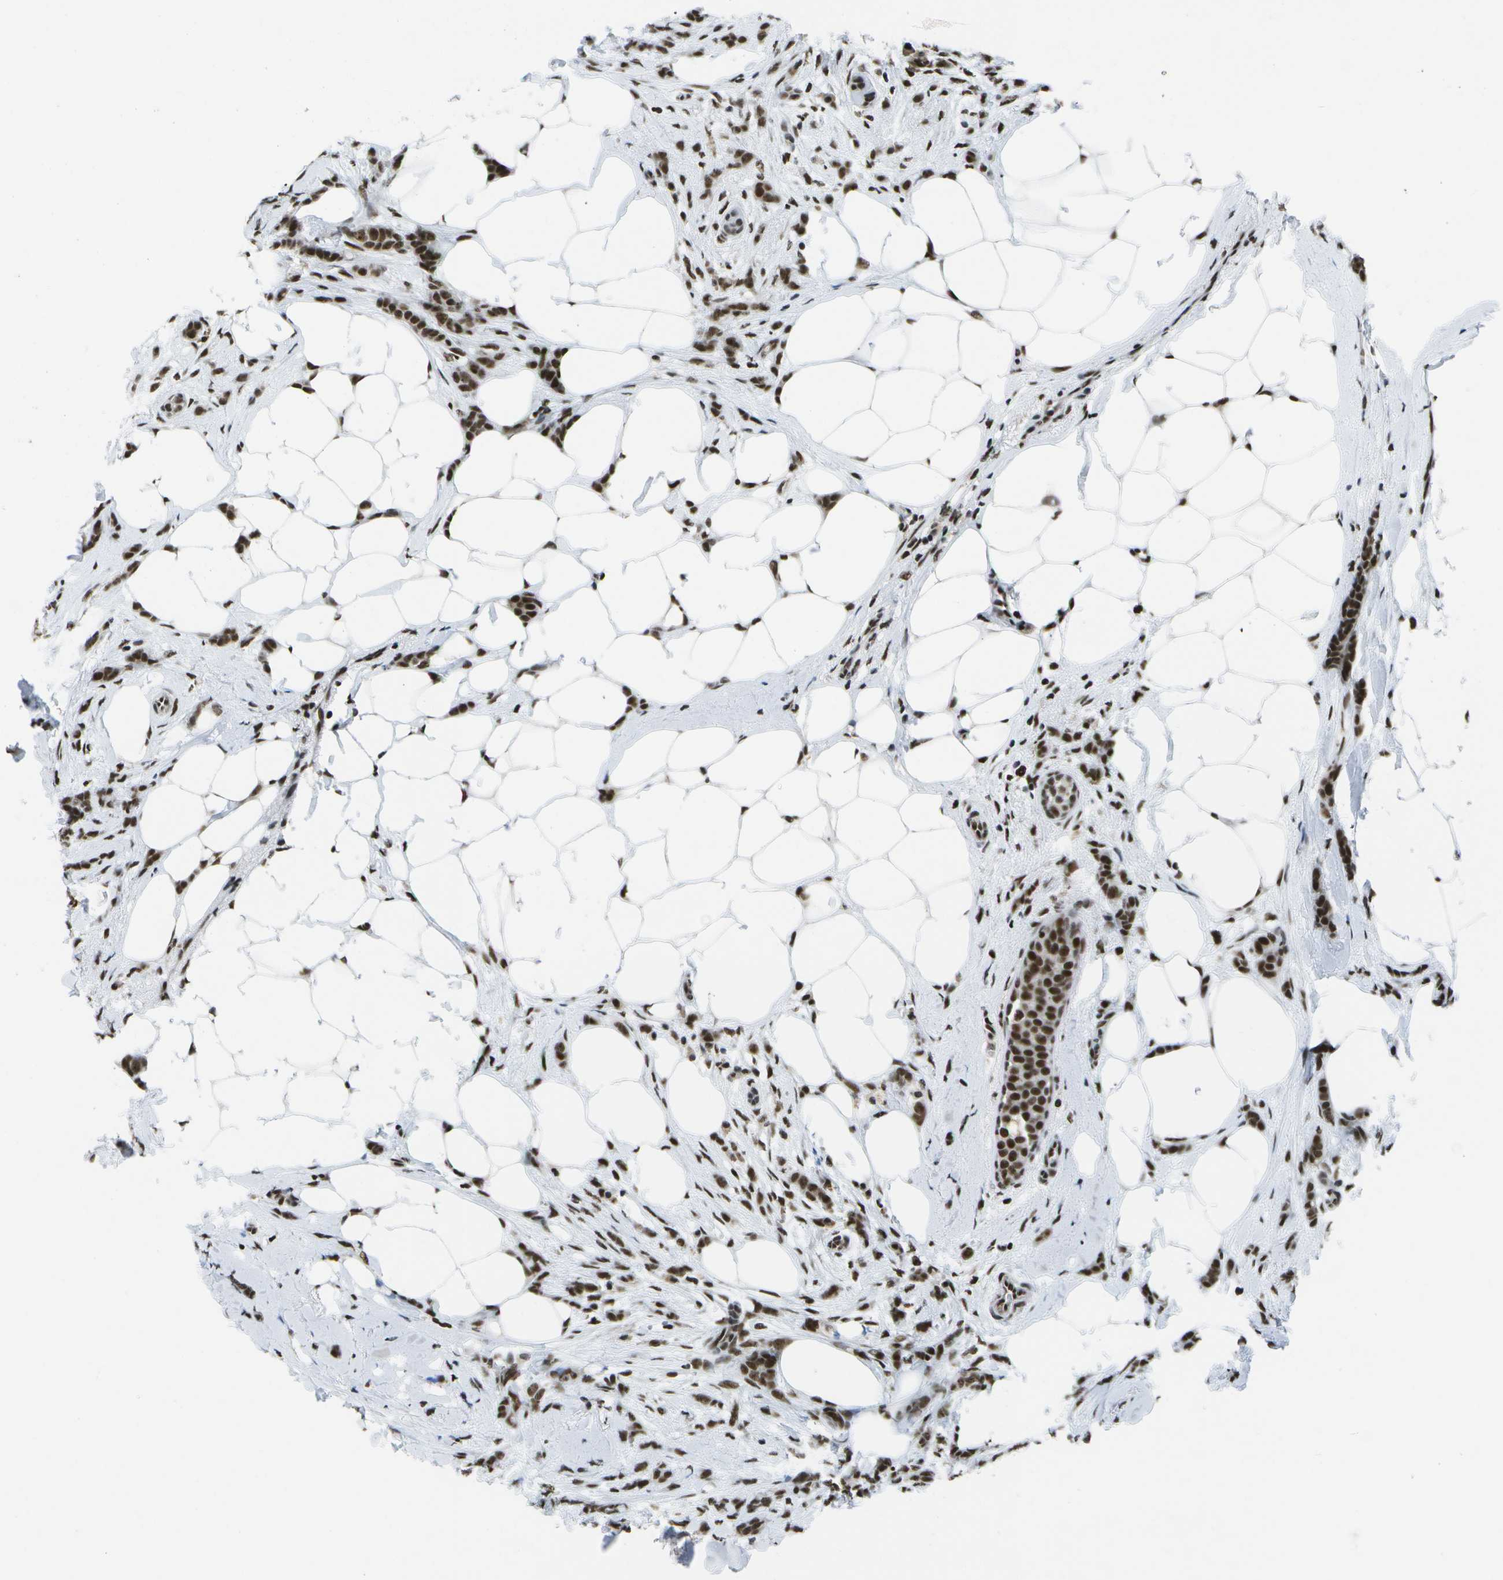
{"staining": {"intensity": "strong", "quantity": ">75%", "location": "nuclear"}, "tissue": "breast cancer", "cell_type": "Tumor cells", "image_type": "cancer", "snomed": [{"axis": "morphology", "description": "Lobular carcinoma, in situ"}, {"axis": "morphology", "description": "Lobular carcinoma"}, {"axis": "topography", "description": "Breast"}], "caption": "Immunohistochemistry (IHC) of human breast cancer demonstrates high levels of strong nuclear expression in approximately >75% of tumor cells.", "gene": "NSRP1", "patient": {"sex": "female", "age": 41}}